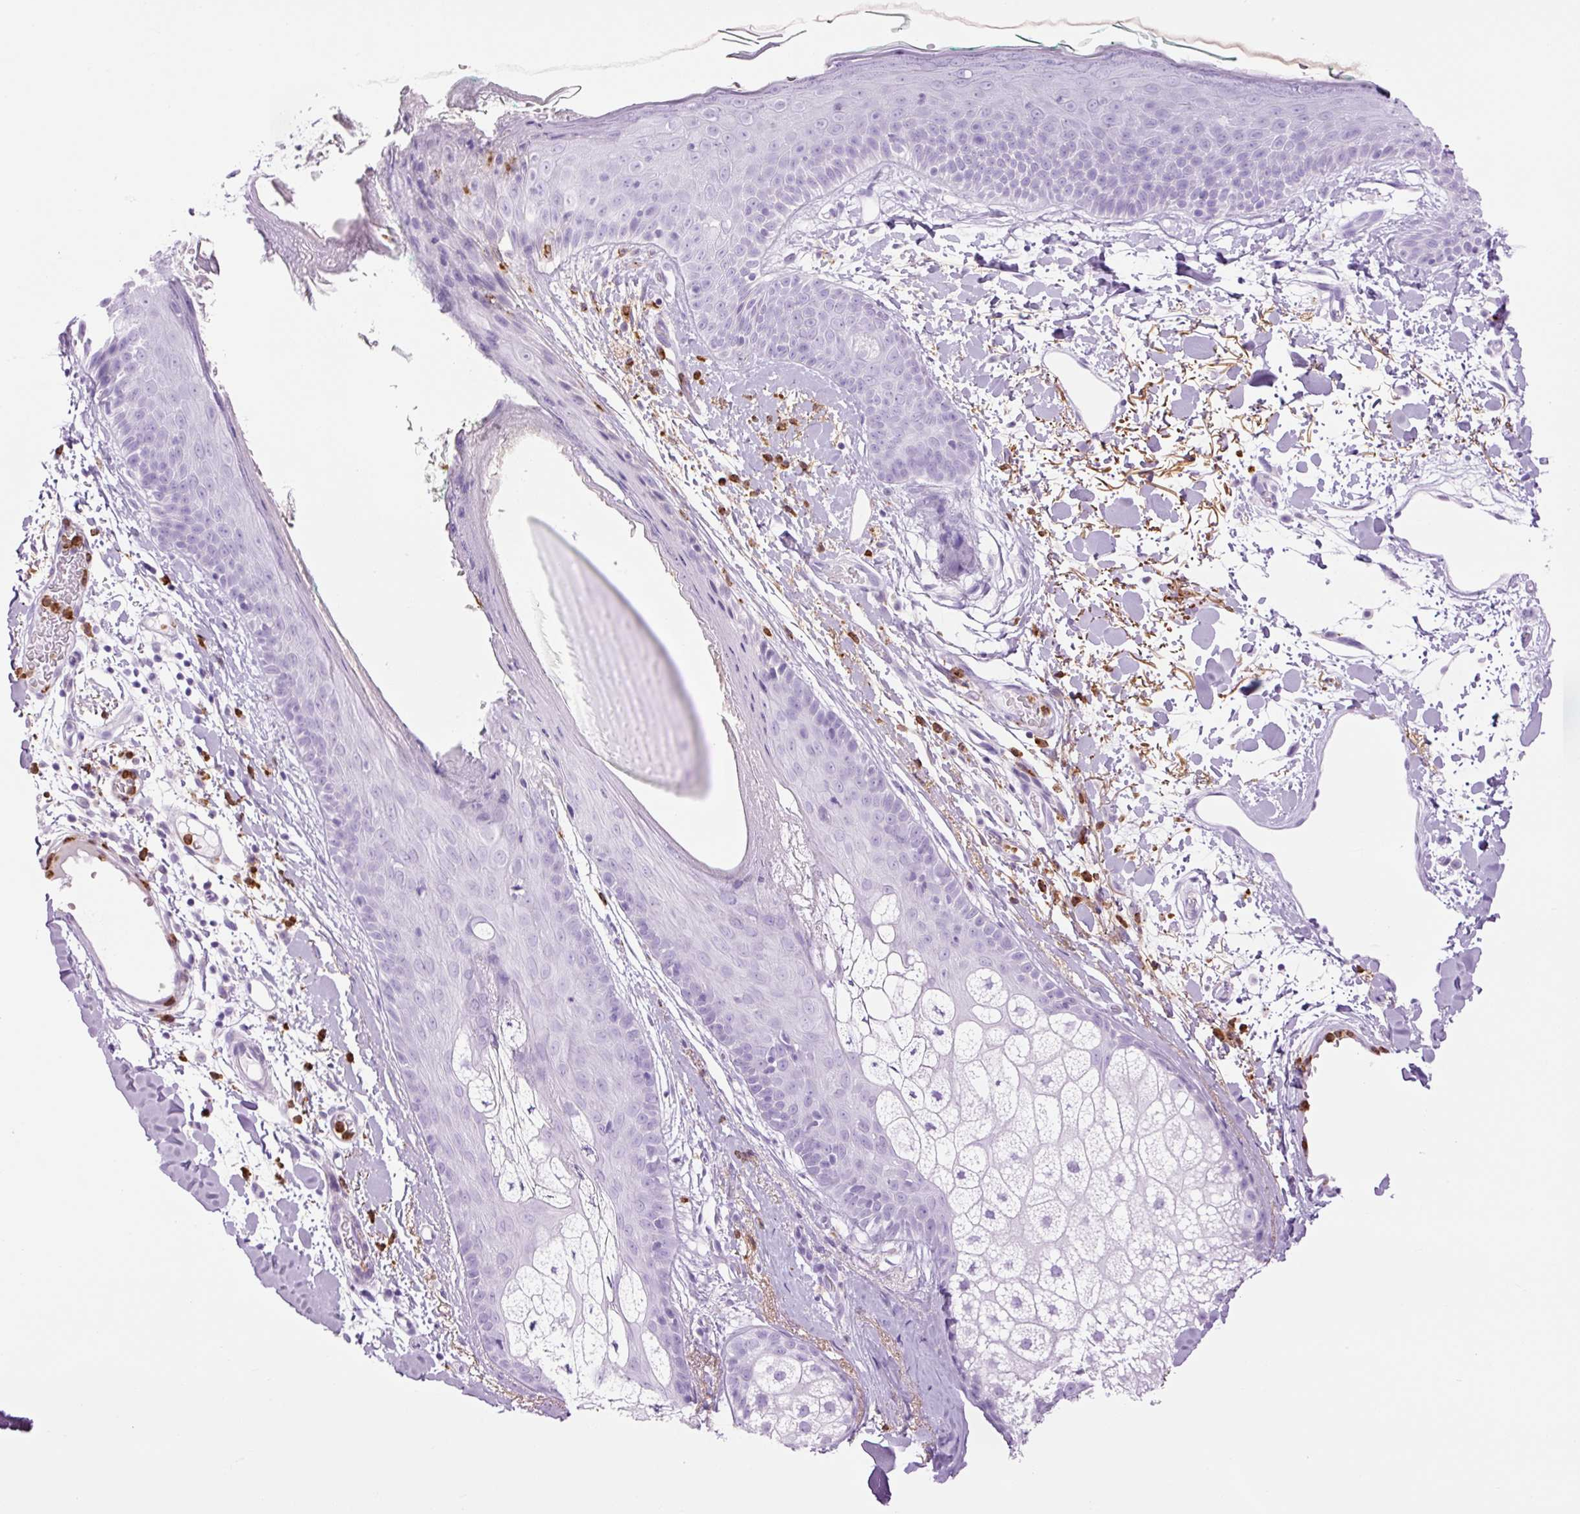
{"staining": {"intensity": "negative", "quantity": "none", "location": "none"}, "tissue": "skin", "cell_type": "Fibroblasts", "image_type": "normal", "snomed": [{"axis": "morphology", "description": "Normal tissue, NOS"}, {"axis": "topography", "description": "Skin"}], "caption": "DAB (3,3'-diaminobenzidine) immunohistochemical staining of benign human skin exhibits no significant staining in fibroblasts. (Brightfield microscopy of DAB (3,3'-diaminobenzidine) immunohistochemistry (IHC) at high magnification).", "gene": "LYZ", "patient": {"sex": "male", "age": 79}}